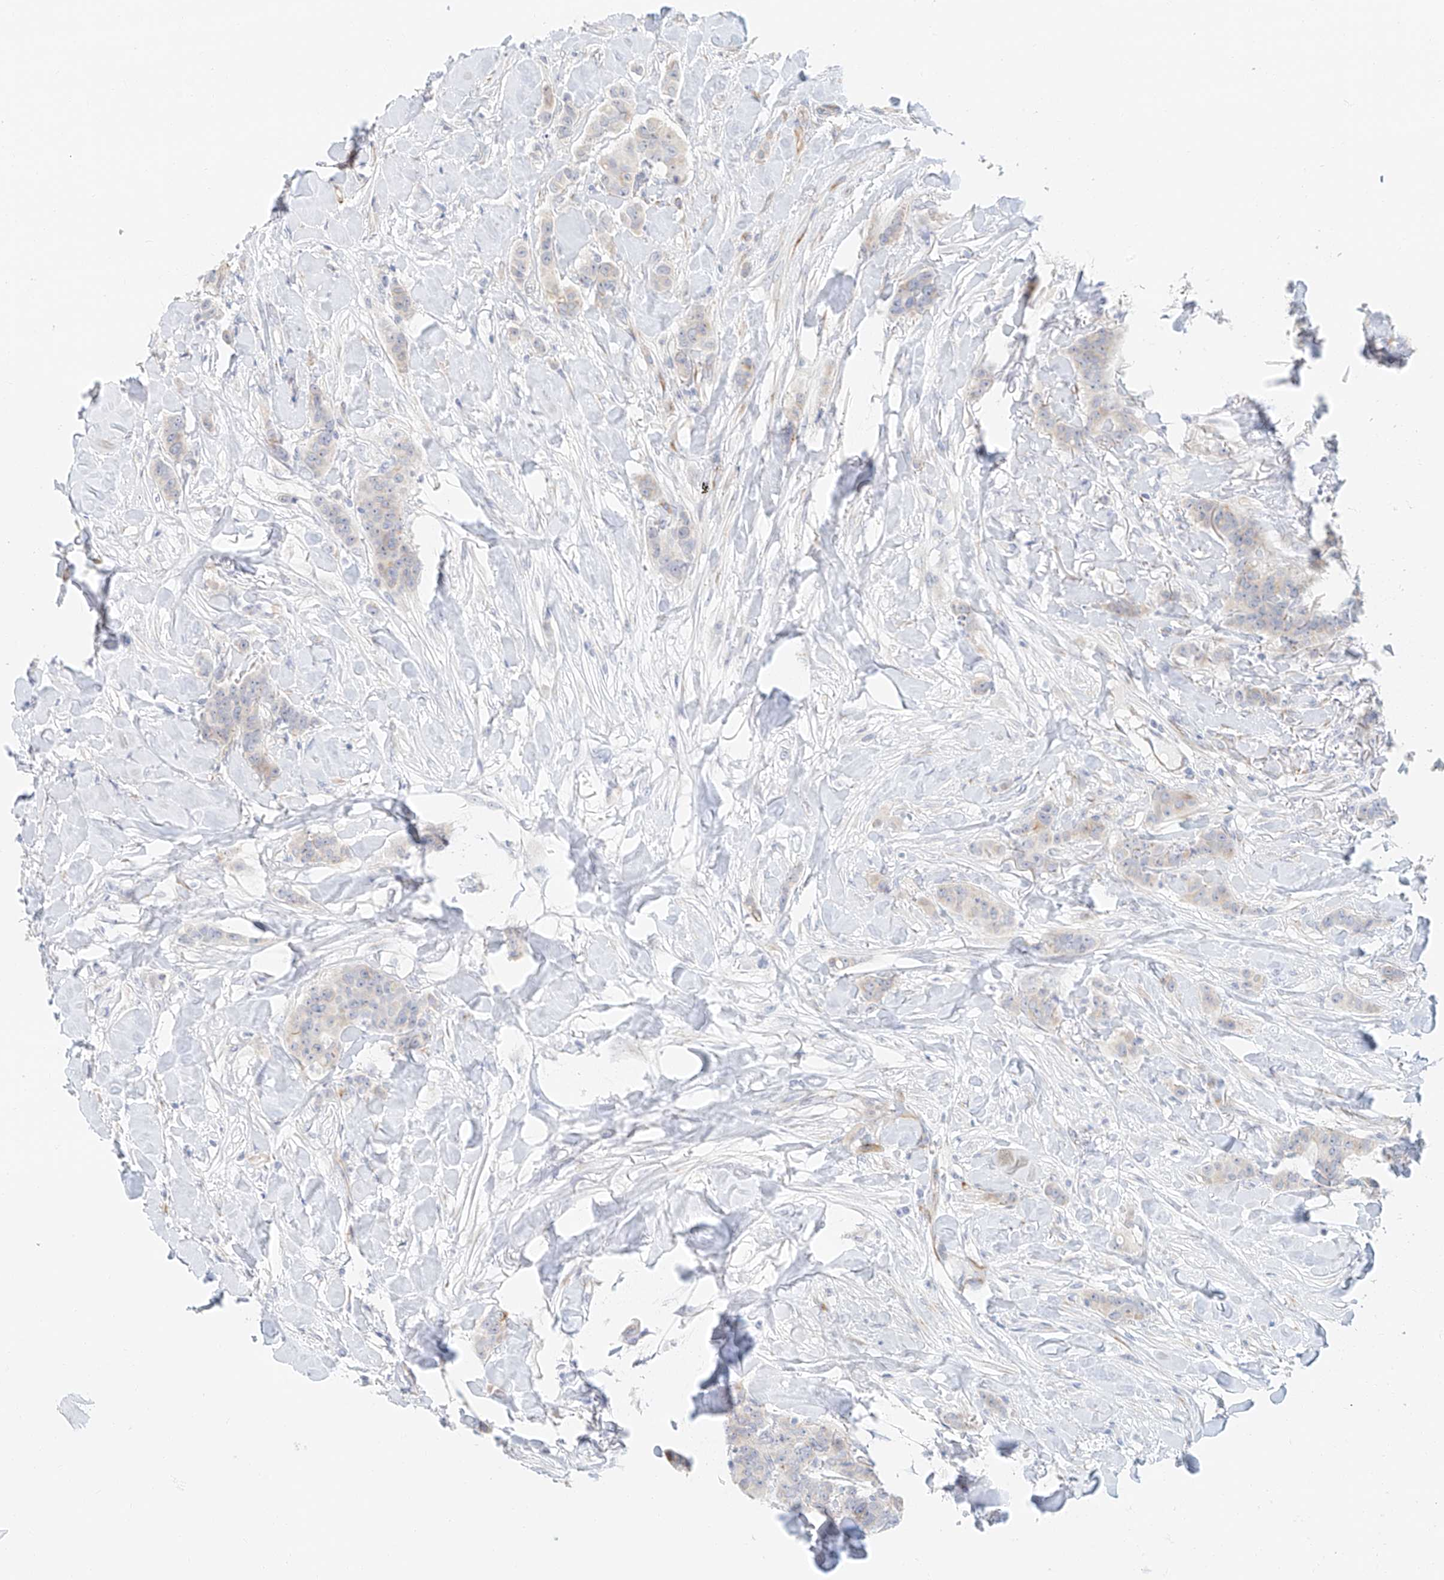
{"staining": {"intensity": "negative", "quantity": "none", "location": "none"}, "tissue": "breast cancer", "cell_type": "Tumor cells", "image_type": "cancer", "snomed": [{"axis": "morphology", "description": "Duct carcinoma"}, {"axis": "topography", "description": "Breast"}], "caption": "Tumor cells are negative for protein expression in human intraductal carcinoma (breast). (Brightfield microscopy of DAB IHC at high magnification).", "gene": "NAP1L1", "patient": {"sex": "female", "age": 40}}